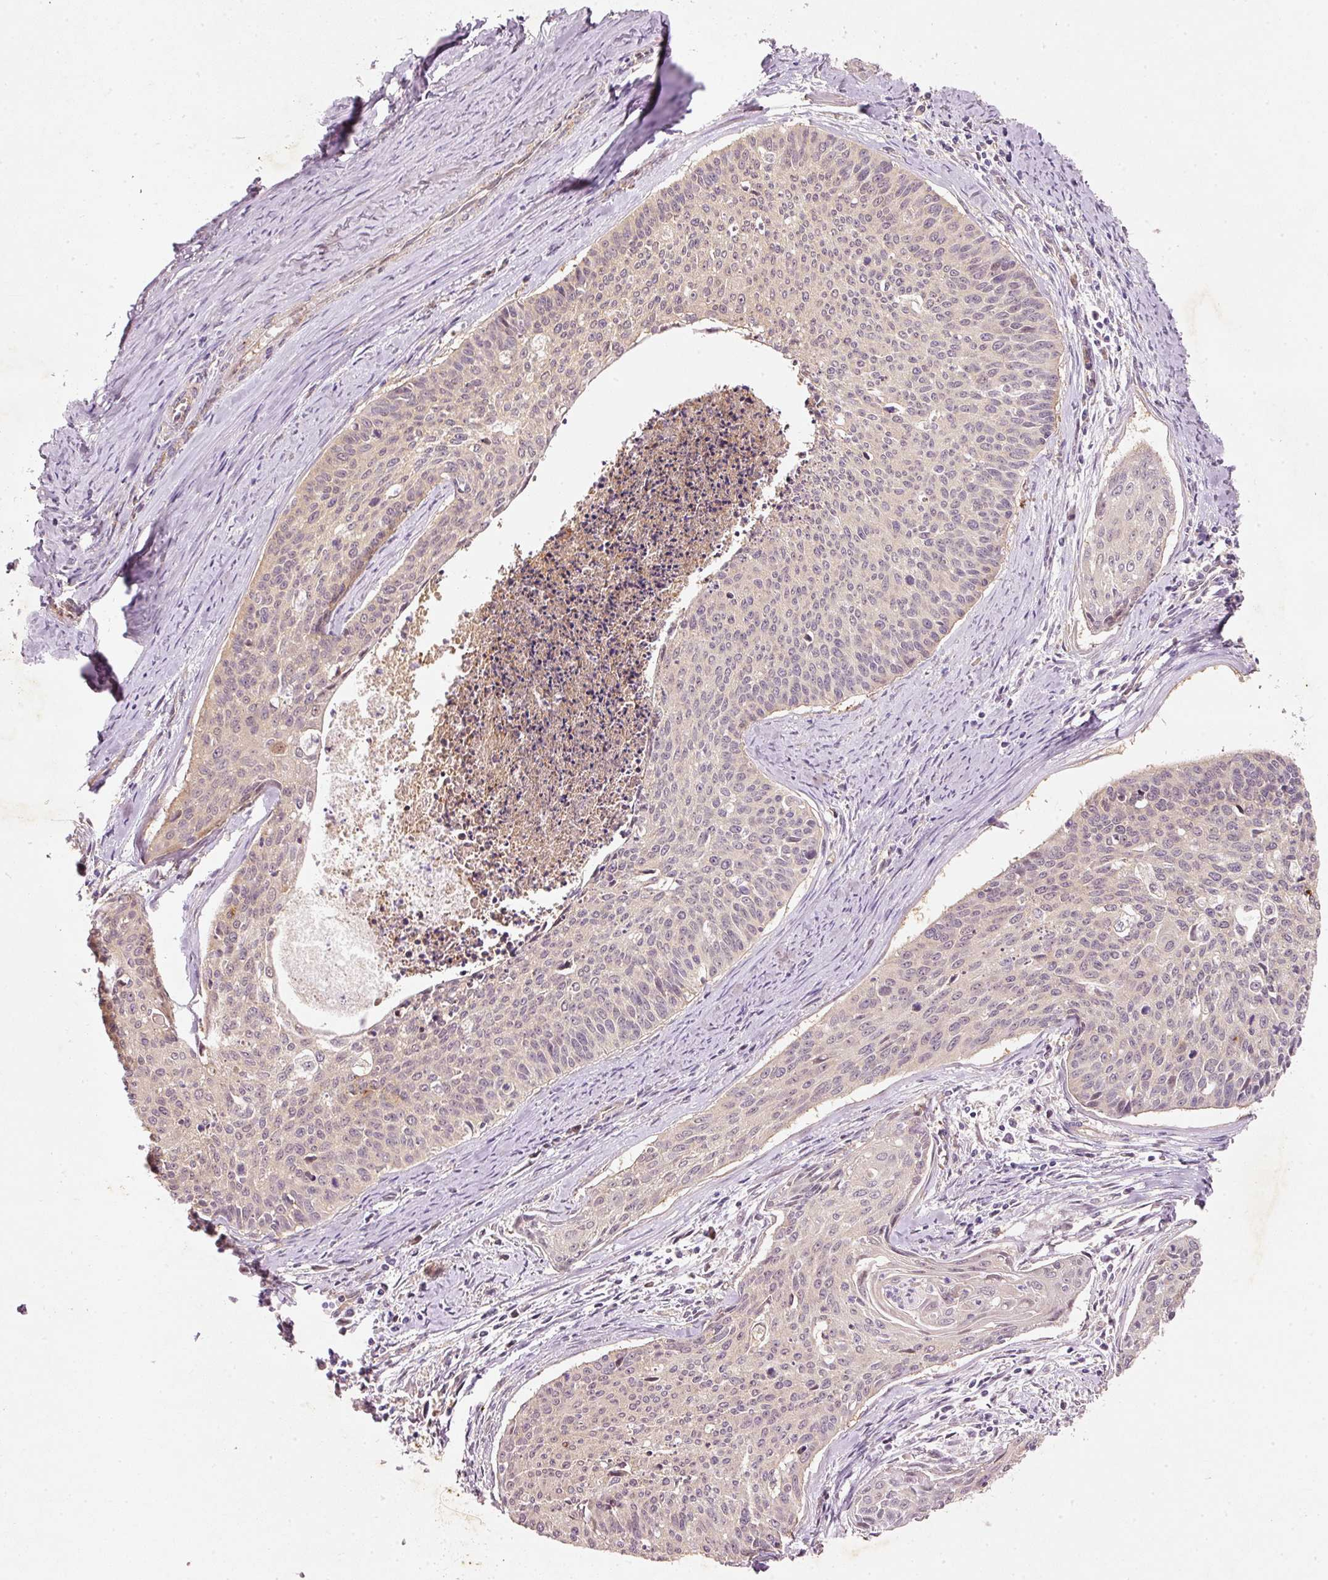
{"staining": {"intensity": "negative", "quantity": "none", "location": "none"}, "tissue": "cervical cancer", "cell_type": "Tumor cells", "image_type": "cancer", "snomed": [{"axis": "morphology", "description": "Squamous cell carcinoma, NOS"}, {"axis": "topography", "description": "Cervix"}], "caption": "High magnification brightfield microscopy of cervical cancer (squamous cell carcinoma) stained with DAB (3,3'-diaminobenzidine) (brown) and counterstained with hematoxylin (blue): tumor cells show no significant positivity.", "gene": "RGL2", "patient": {"sex": "female", "age": 55}}